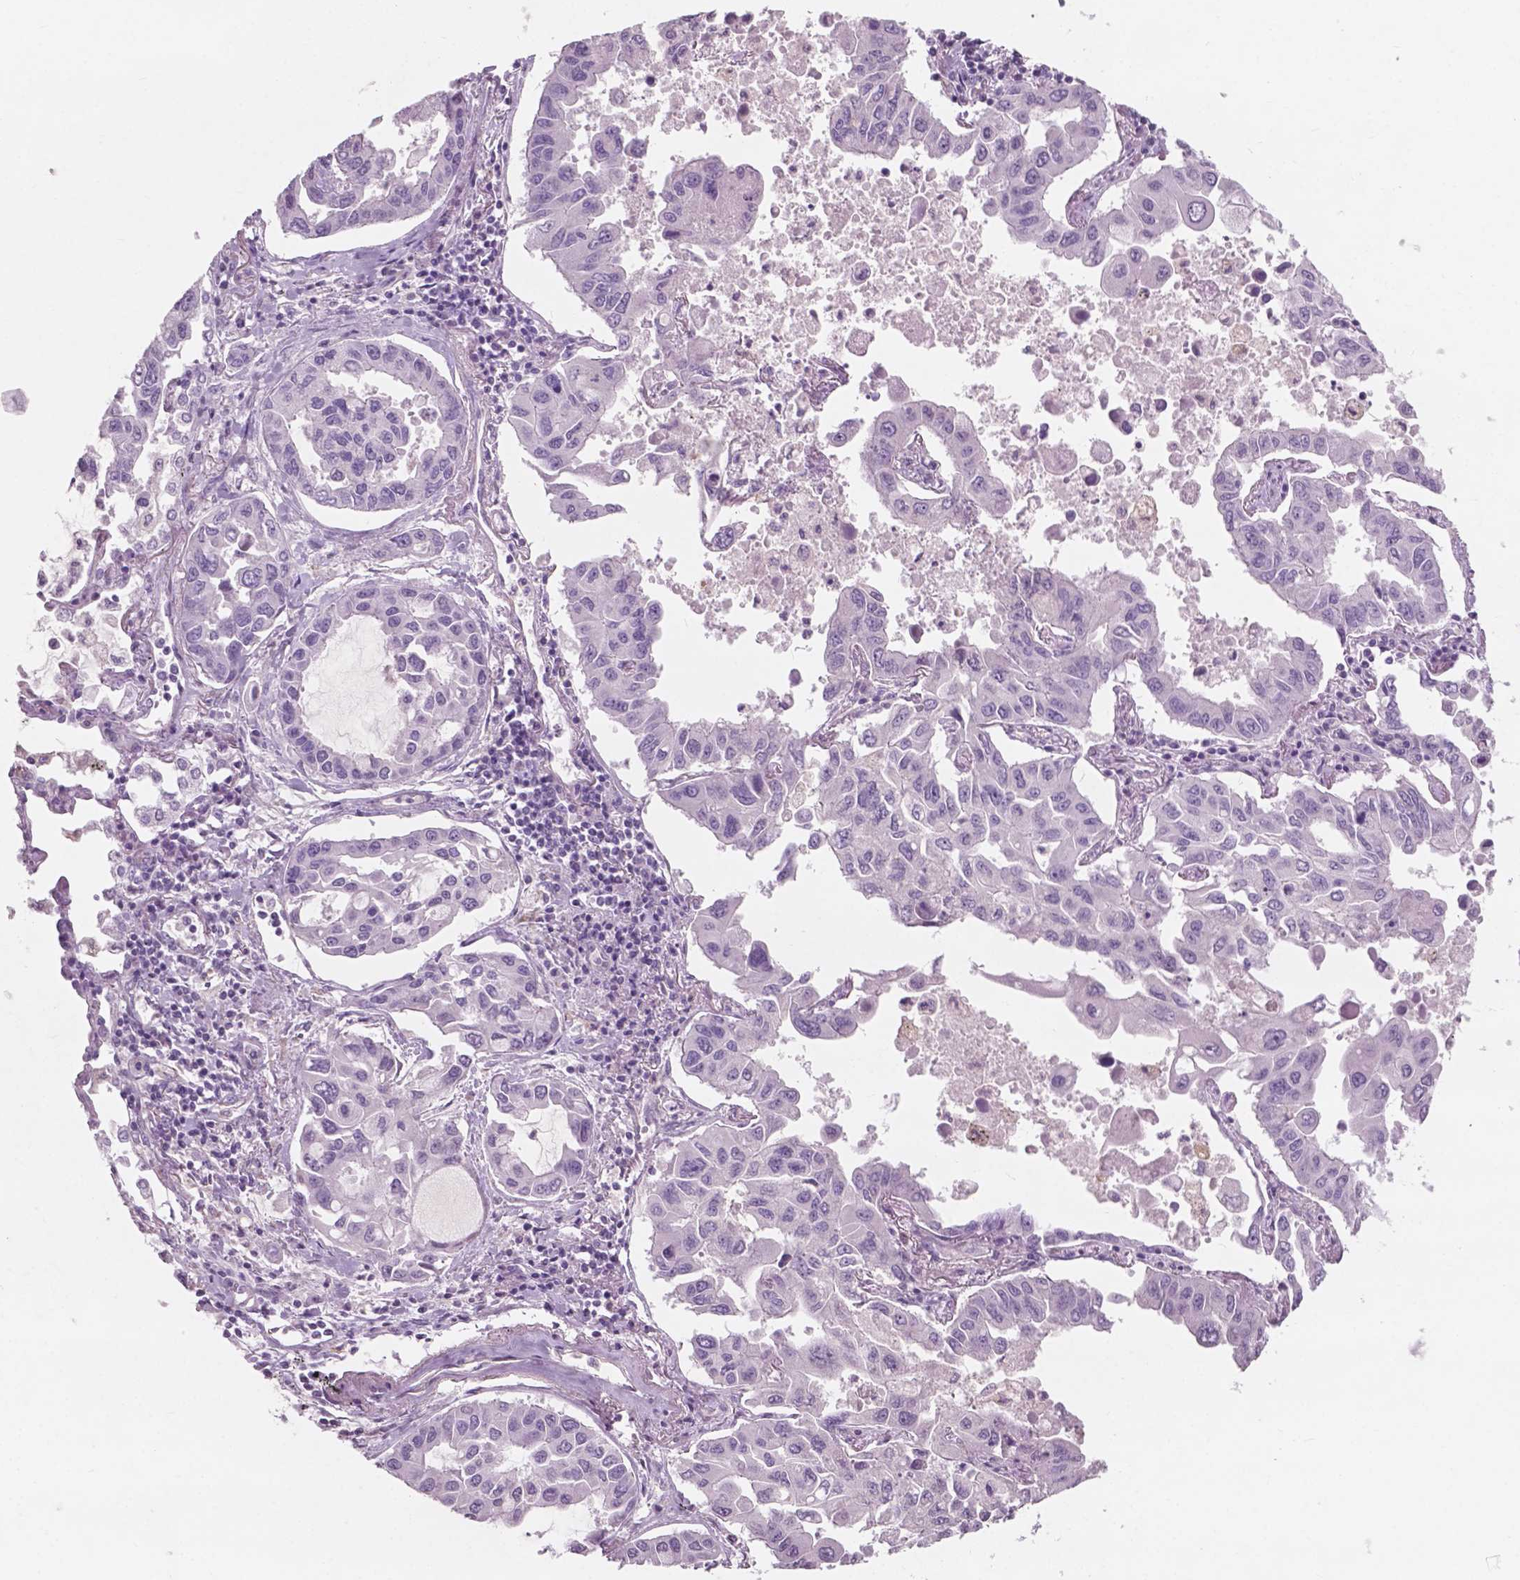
{"staining": {"intensity": "negative", "quantity": "none", "location": "none"}, "tissue": "lung cancer", "cell_type": "Tumor cells", "image_type": "cancer", "snomed": [{"axis": "morphology", "description": "Adenocarcinoma, NOS"}, {"axis": "topography", "description": "Lung"}], "caption": "This image is of lung cancer stained with immunohistochemistry to label a protein in brown with the nuclei are counter-stained blue. There is no staining in tumor cells.", "gene": "AWAT1", "patient": {"sex": "male", "age": 64}}